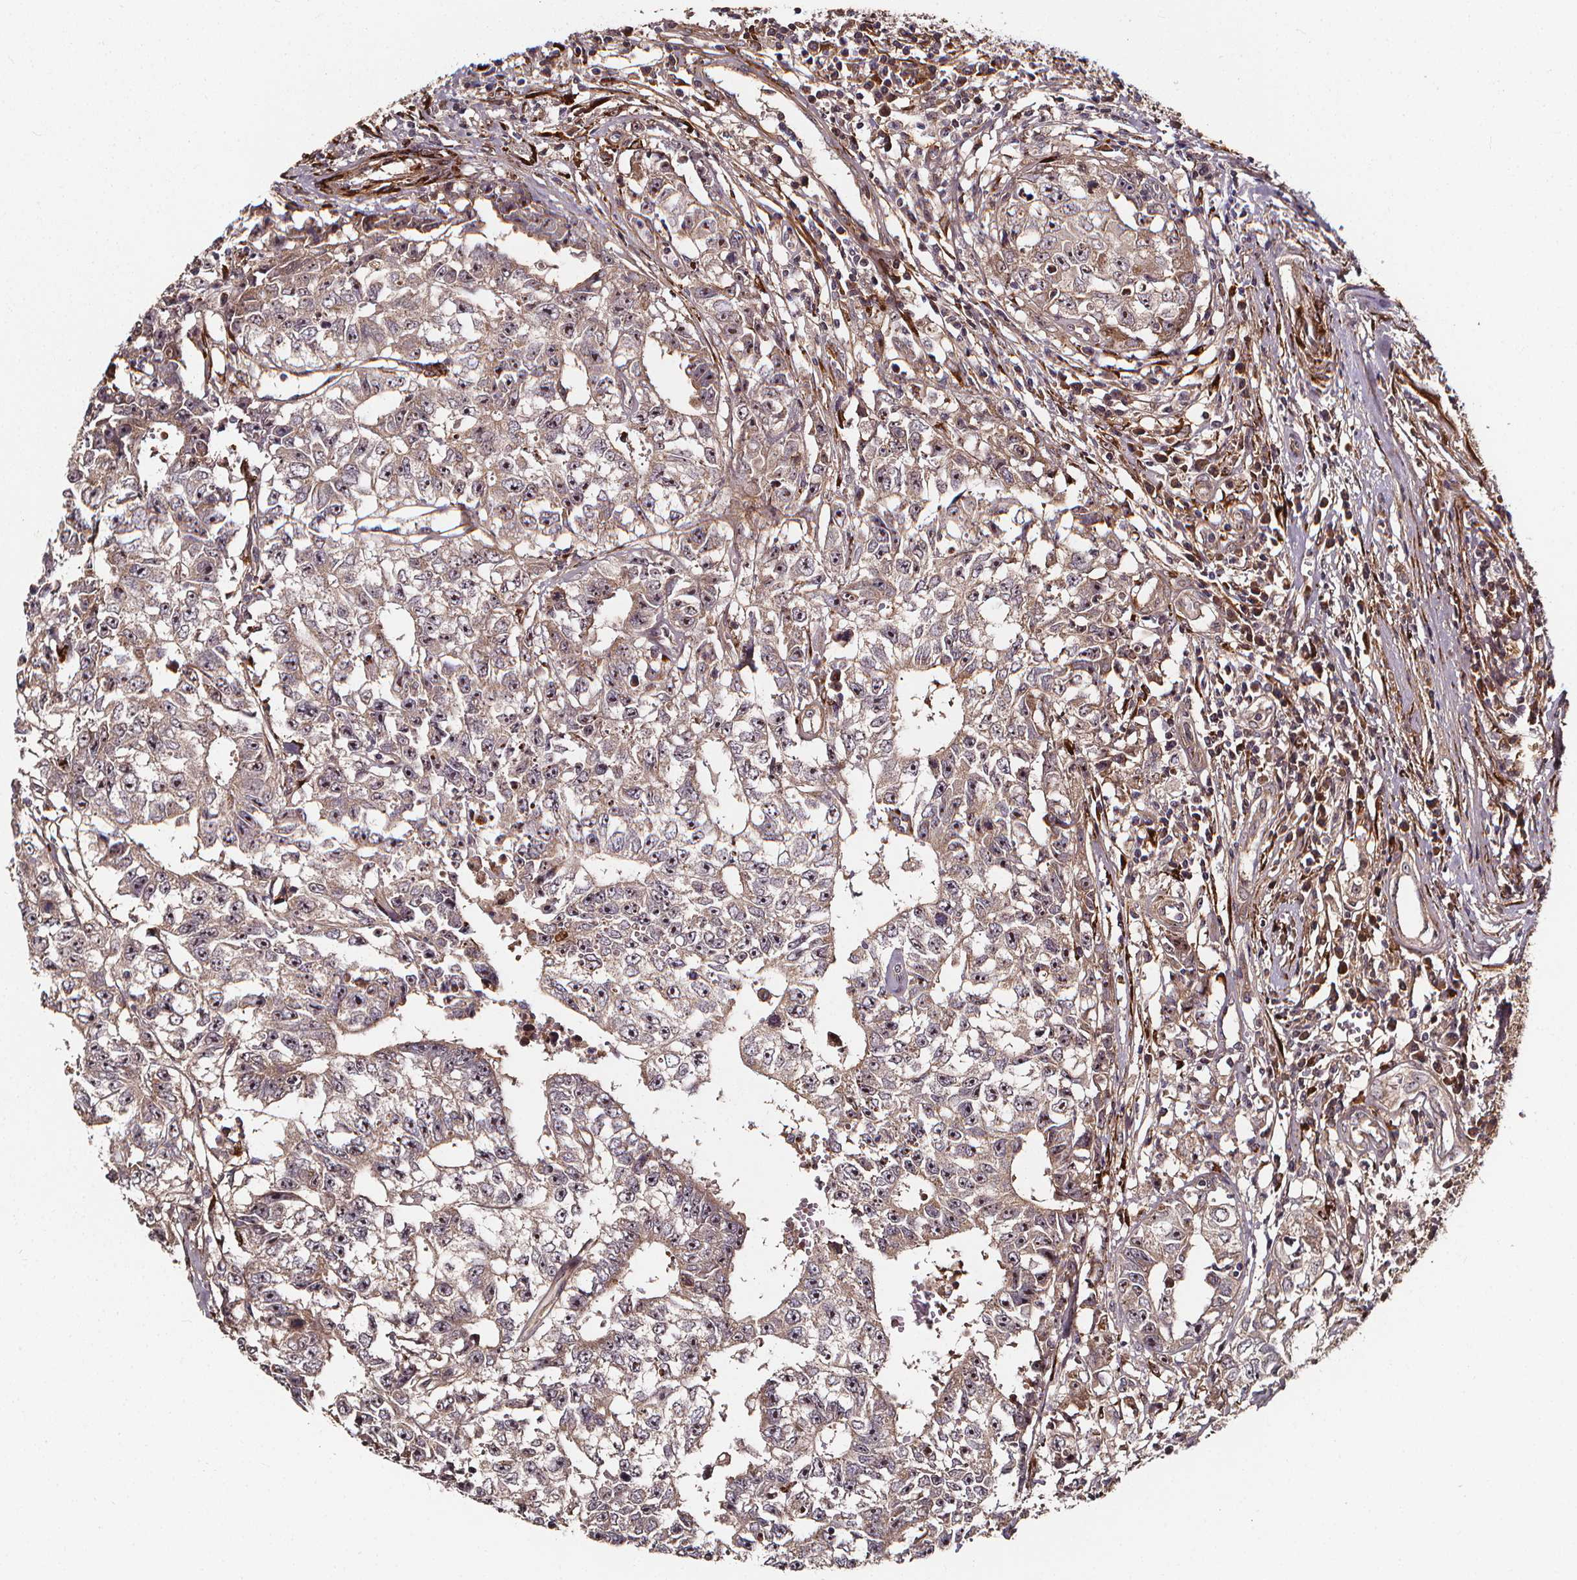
{"staining": {"intensity": "weak", "quantity": "25%-75%", "location": "cytoplasmic/membranous"}, "tissue": "testis cancer", "cell_type": "Tumor cells", "image_type": "cancer", "snomed": [{"axis": "morphology", "description": "Carcinoma, Embryonal, NOS"}, {"axis": "topography", "description": "Testis"}], "caption": "Weak cytoplasmic/membranous protein staining is seen in approximately 25%-75% of tumor cells in testis embryonal carcinoma.", "gene": "AEBP1", "patient": {"sex": "male", "age": 36}}